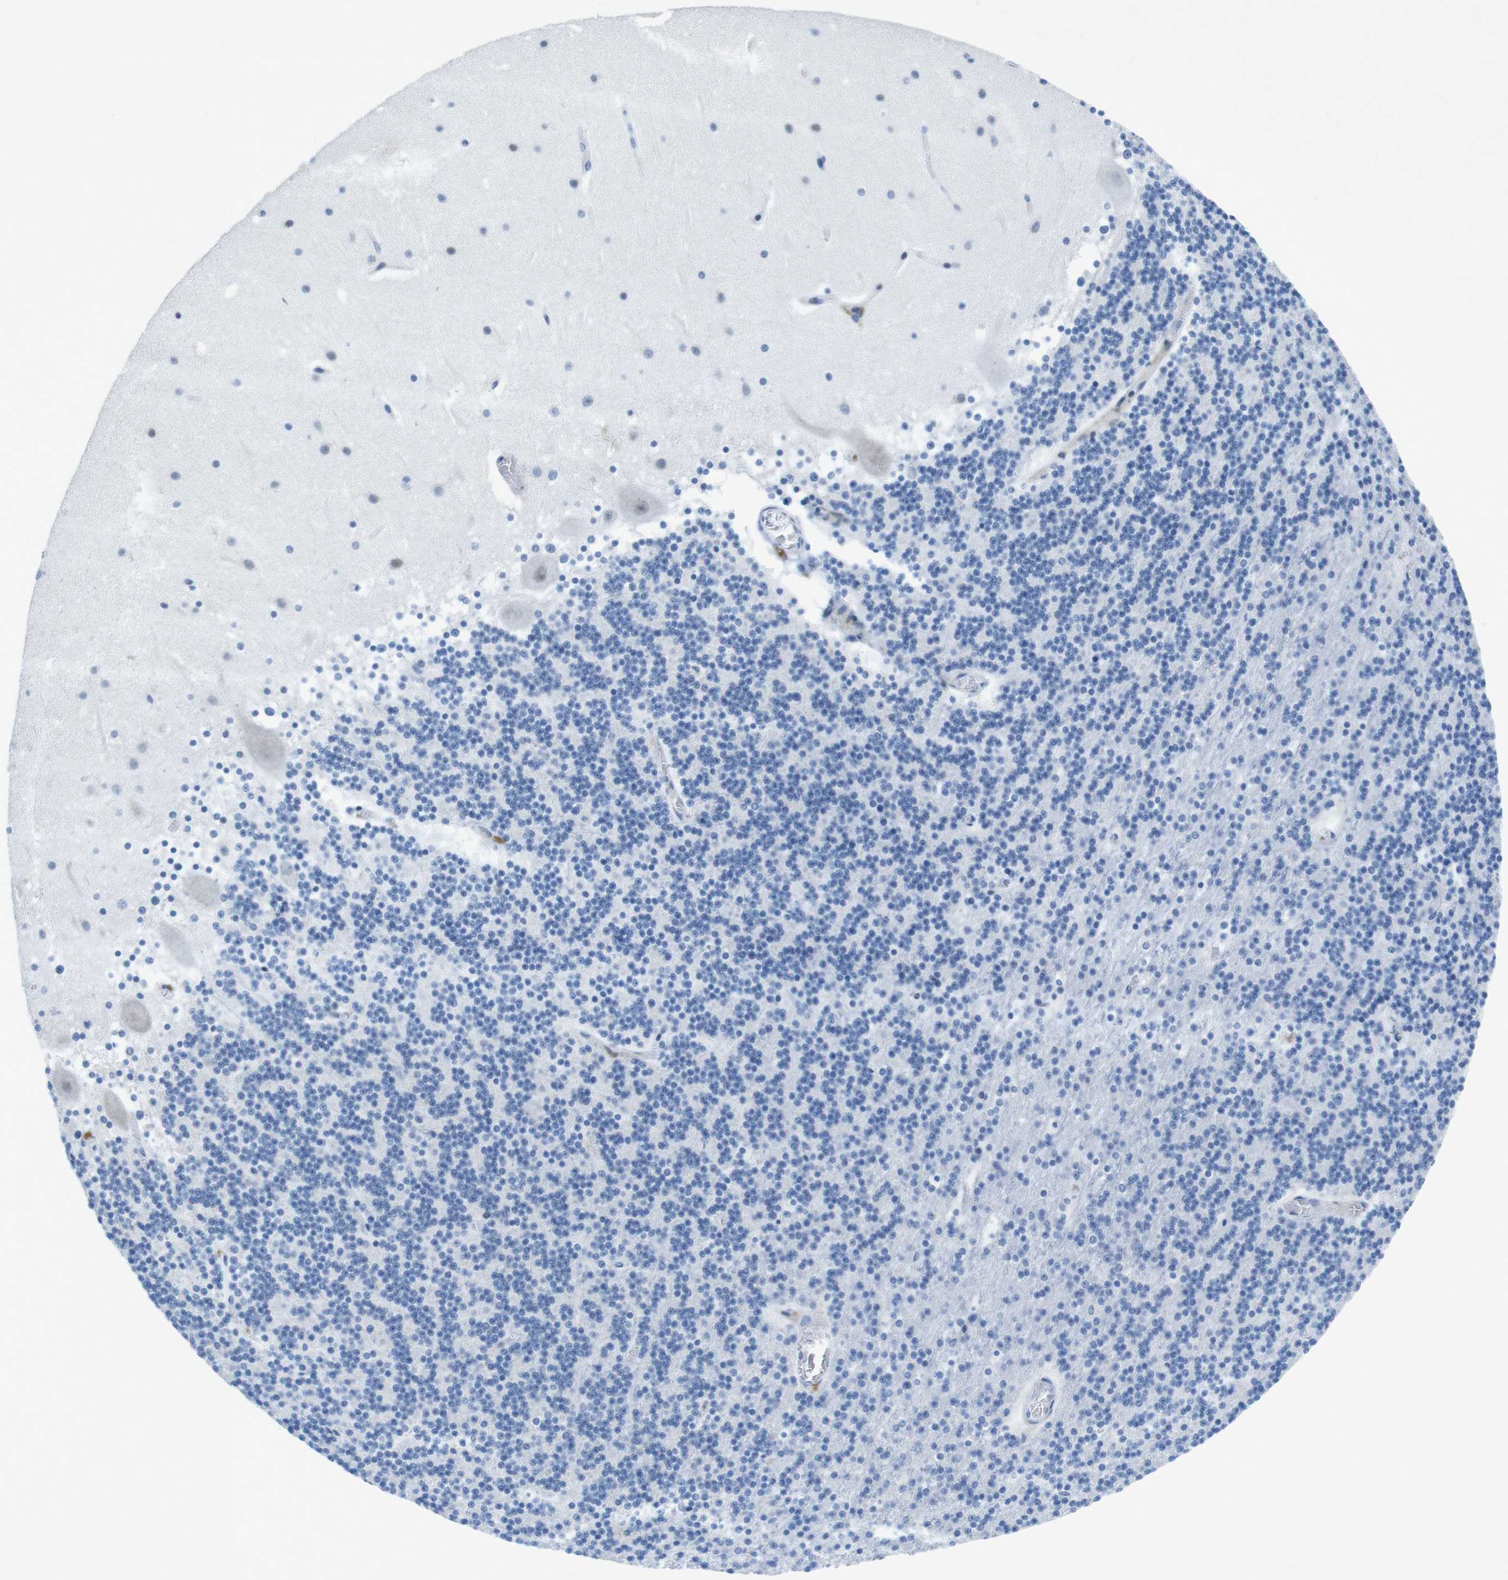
{"staining": {"intensity": "negative", "quantity": "none", "location": "none"}, "tissue": "cerebellum", "cell_type": "Cells in granular layer", "image_type": "normal", "snomed": [{"axis": "morphology", "description": "Normal tissue, NOS"}, {"axis": "topography", "description": "Cerebellum"}], "caption": "Cells in granular layer show no significant positivity in normal cerebellum. Nuclei are stained in blue.", "gene": "CHAF1A", "patient": {"sex": "male", "age": 45}}